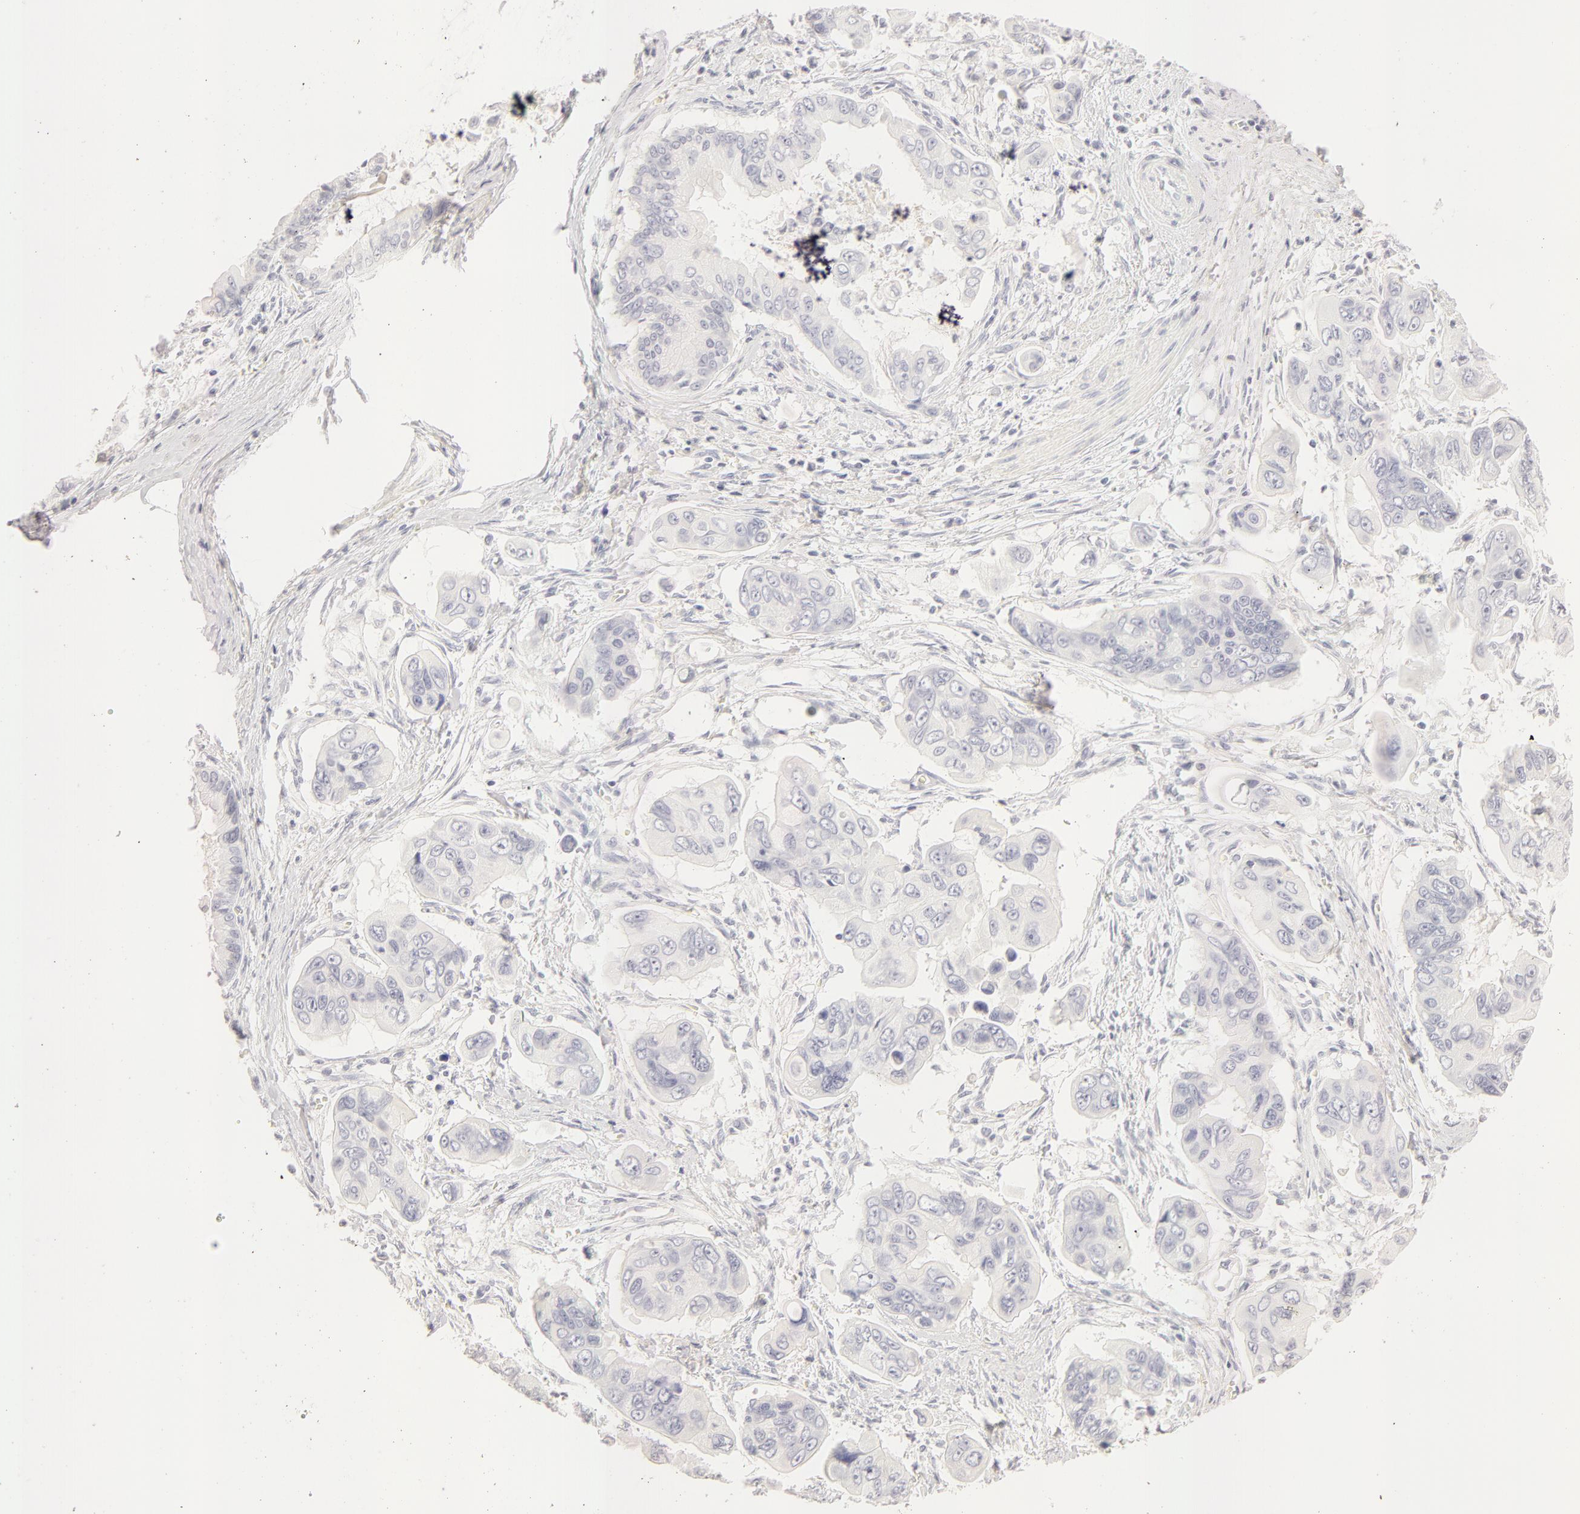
{"staining": {"intensity": "negative", "quantity": "none", "location": "none"}, "tissue": "stomach cancer", "cell_type": "Tumor cells", "image_type": "cancer", "snomed": [{"axis": "morphology", "description": "Adenocarcinoma, NOS"}, {"axis": "topography", "description": "Stomach, upper"}], "caption": "There is no significant expression in tumor cells of stomach cancer.", "gene": "LGALS7B", "patient": {"sex": "male", "age": 80}}